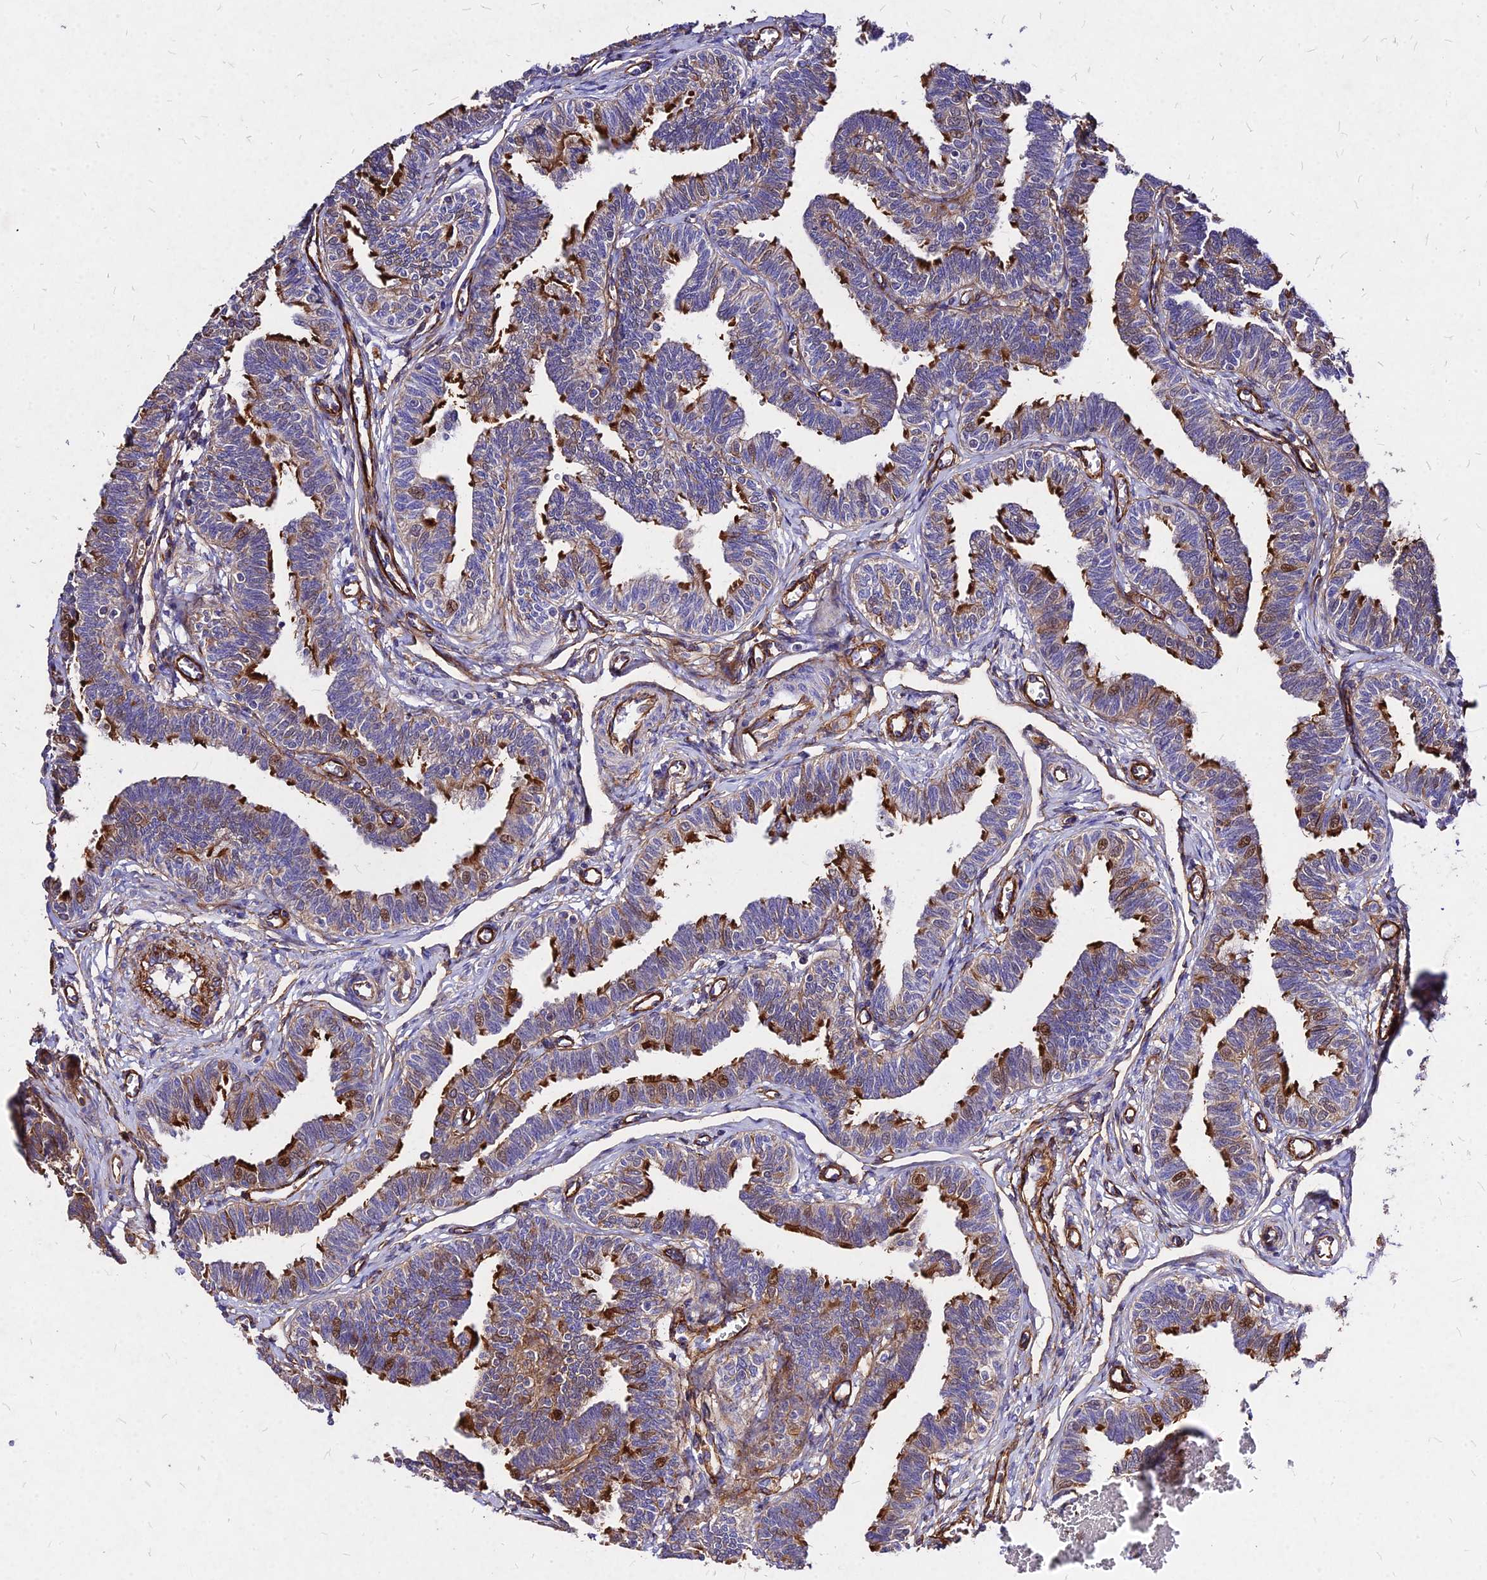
{"staining": {"intensity": "strong", "quantity": "25%-75%", "location": "cytoplasmic/membranous,nuclear"}, "tissue": "fallopian tube", "cell_type": "Glandular cells", "image_type": "normal", "snomed": [{"axis": "morphology", "description": "Normal tissue, NOS"}, {"axis": "topography", "description": "Fallopian tube"}, {"axis": "topography", "description": "Ovary"}], "caption": "Immunohistochemistry (DAB (3,3'-diaminobenzidine)) staining of unremarkable human fallopian tube shows strong cytoplasmic/membranous,nuclear protein expression in approximately 25%-75% of glandular cells.", "gene": "EFCC1", "patient": {"sex": "female", "age": 23}}